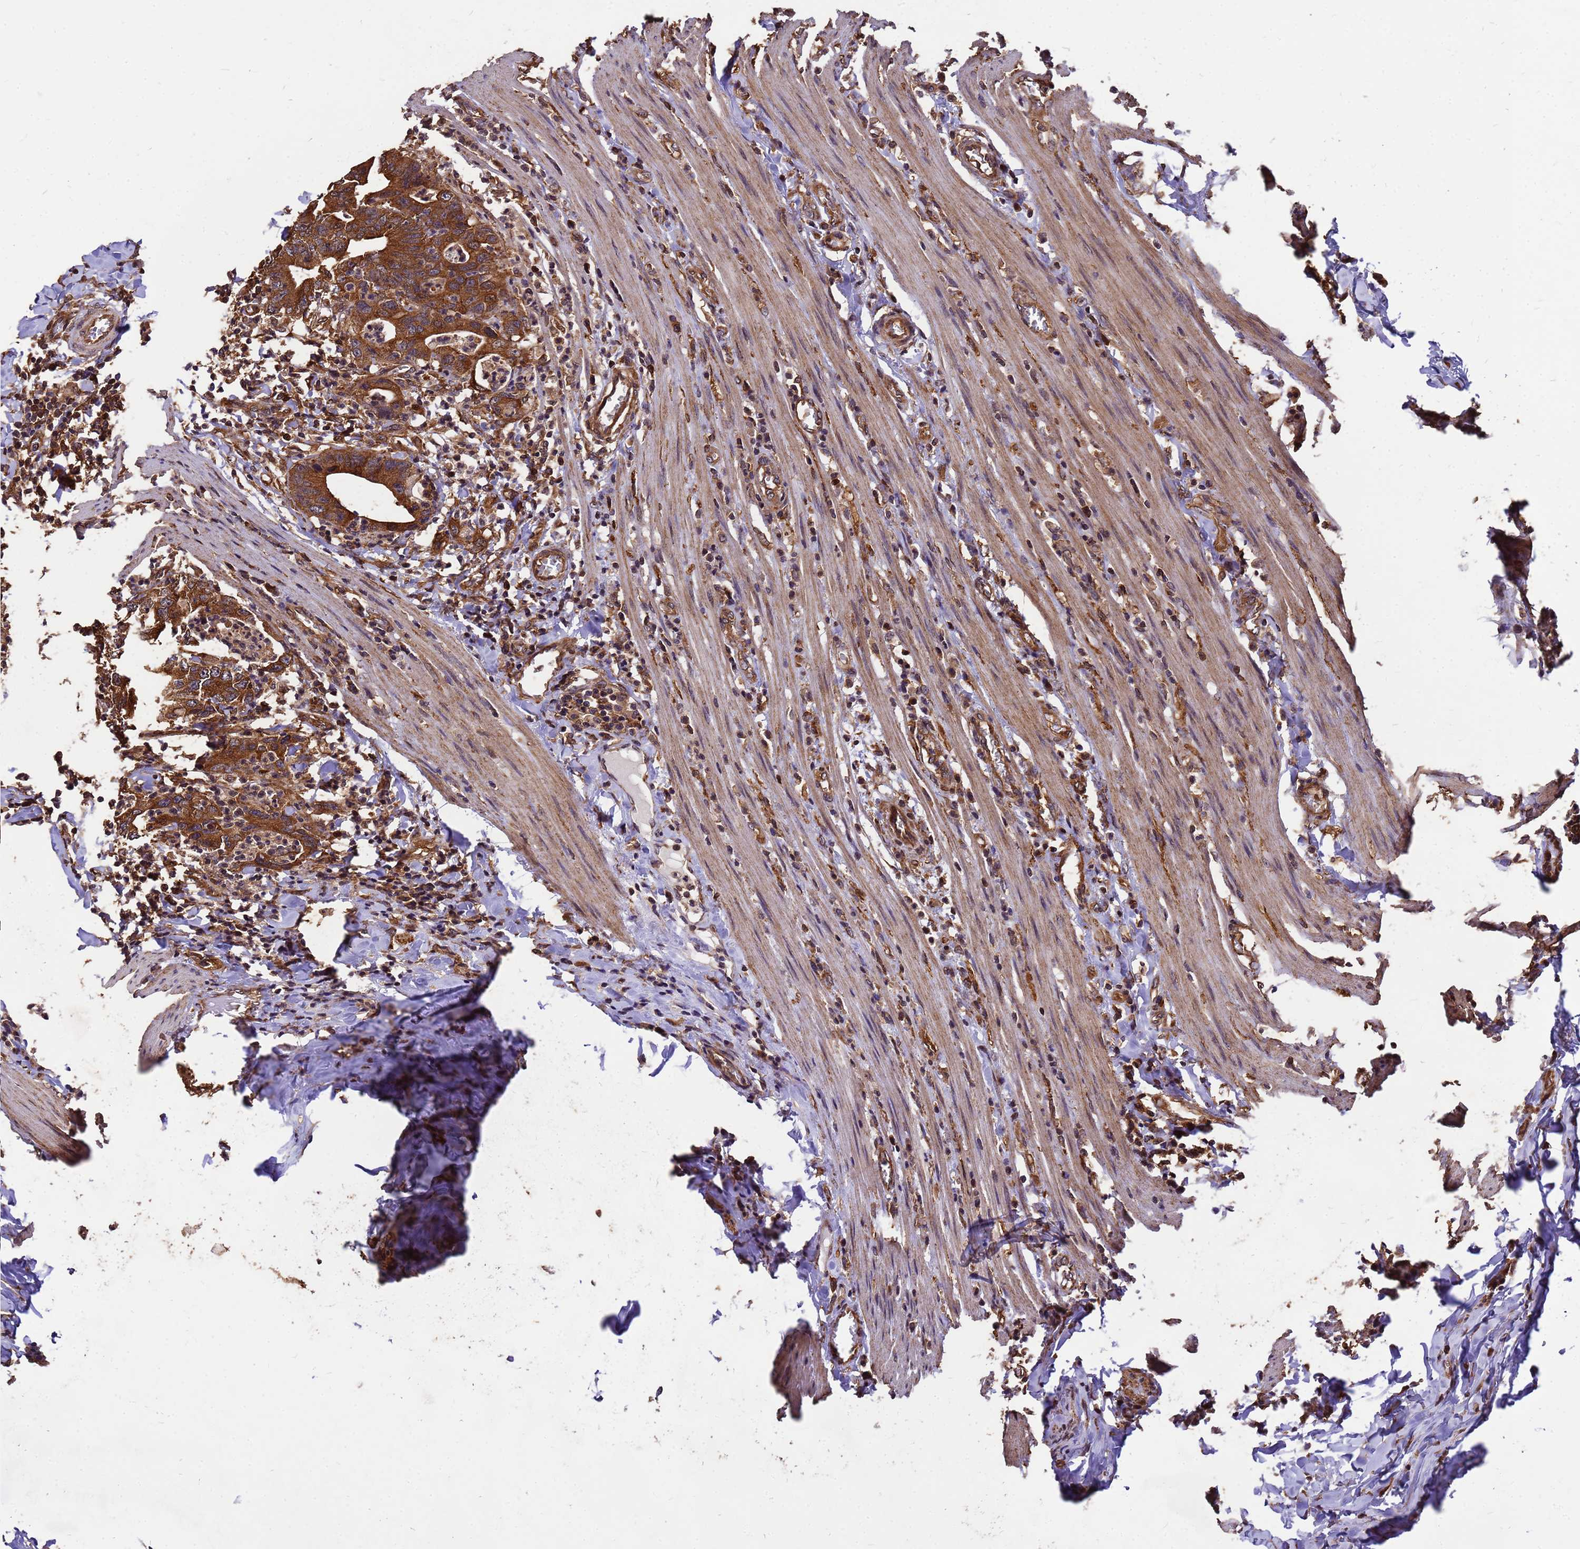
{"staining": {"intensity": "strong", "quantity": ">75%", "location": "cytoplasmic/membranous"}, "tissue": "colorectal cancer", "cell_type": "Tumor cells", "image_type": "cancer", "snomed": [{"axis": "morphology", "description": "Adenocarcinoma, NOS"}, {"axis": "topography", "description": "Colon"}], "caption": "High-power microscopy captured an immunohistochemistry histopathology image of colorectal cancer, revealing strong cytoplasmic/membranous expression in about >75% of tumor cells.", "gene": "ZNF618", "patient": {"sex": "female", "age": 75}}